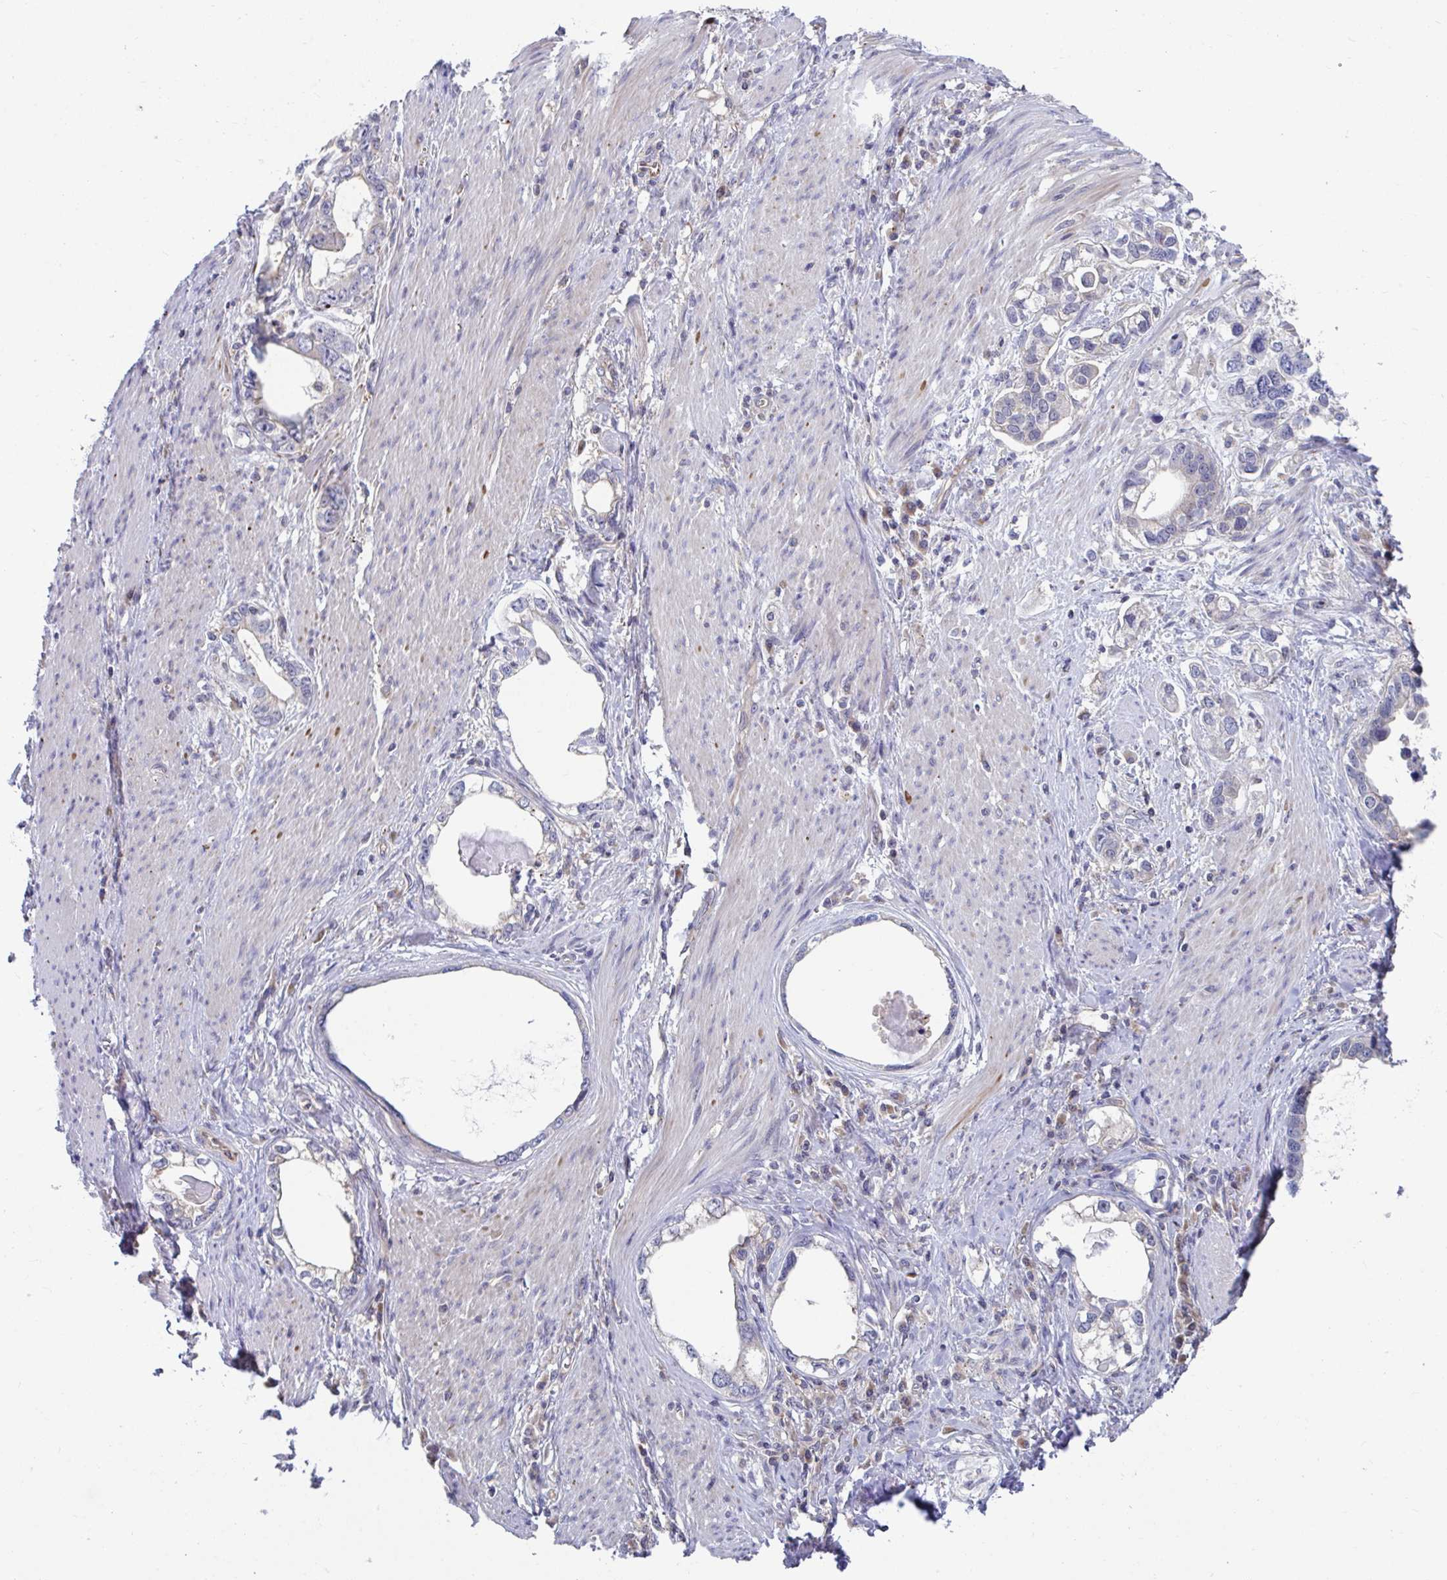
{"staining": {"intensity": "negative", "quantity": "none", "location": "none"}, "tissue": "stomach cancer", "cell_type": "Tumor cells", "image_type": "cancer", "snomed": [{"axis": "morphology", "description": "Adenocarcinoma, NOS"}, {"axis": "topography", "description": "Stomach, lower"}], "caption": "A high-resolution photomicrograph shows immunohistochemistry (IHC) staining of stomach cancer (adenocarcinoma), which exhibits no significant positivity in tumor cells.", "gene": "IST1", "patient": {"sex": "female", "age": 93}}